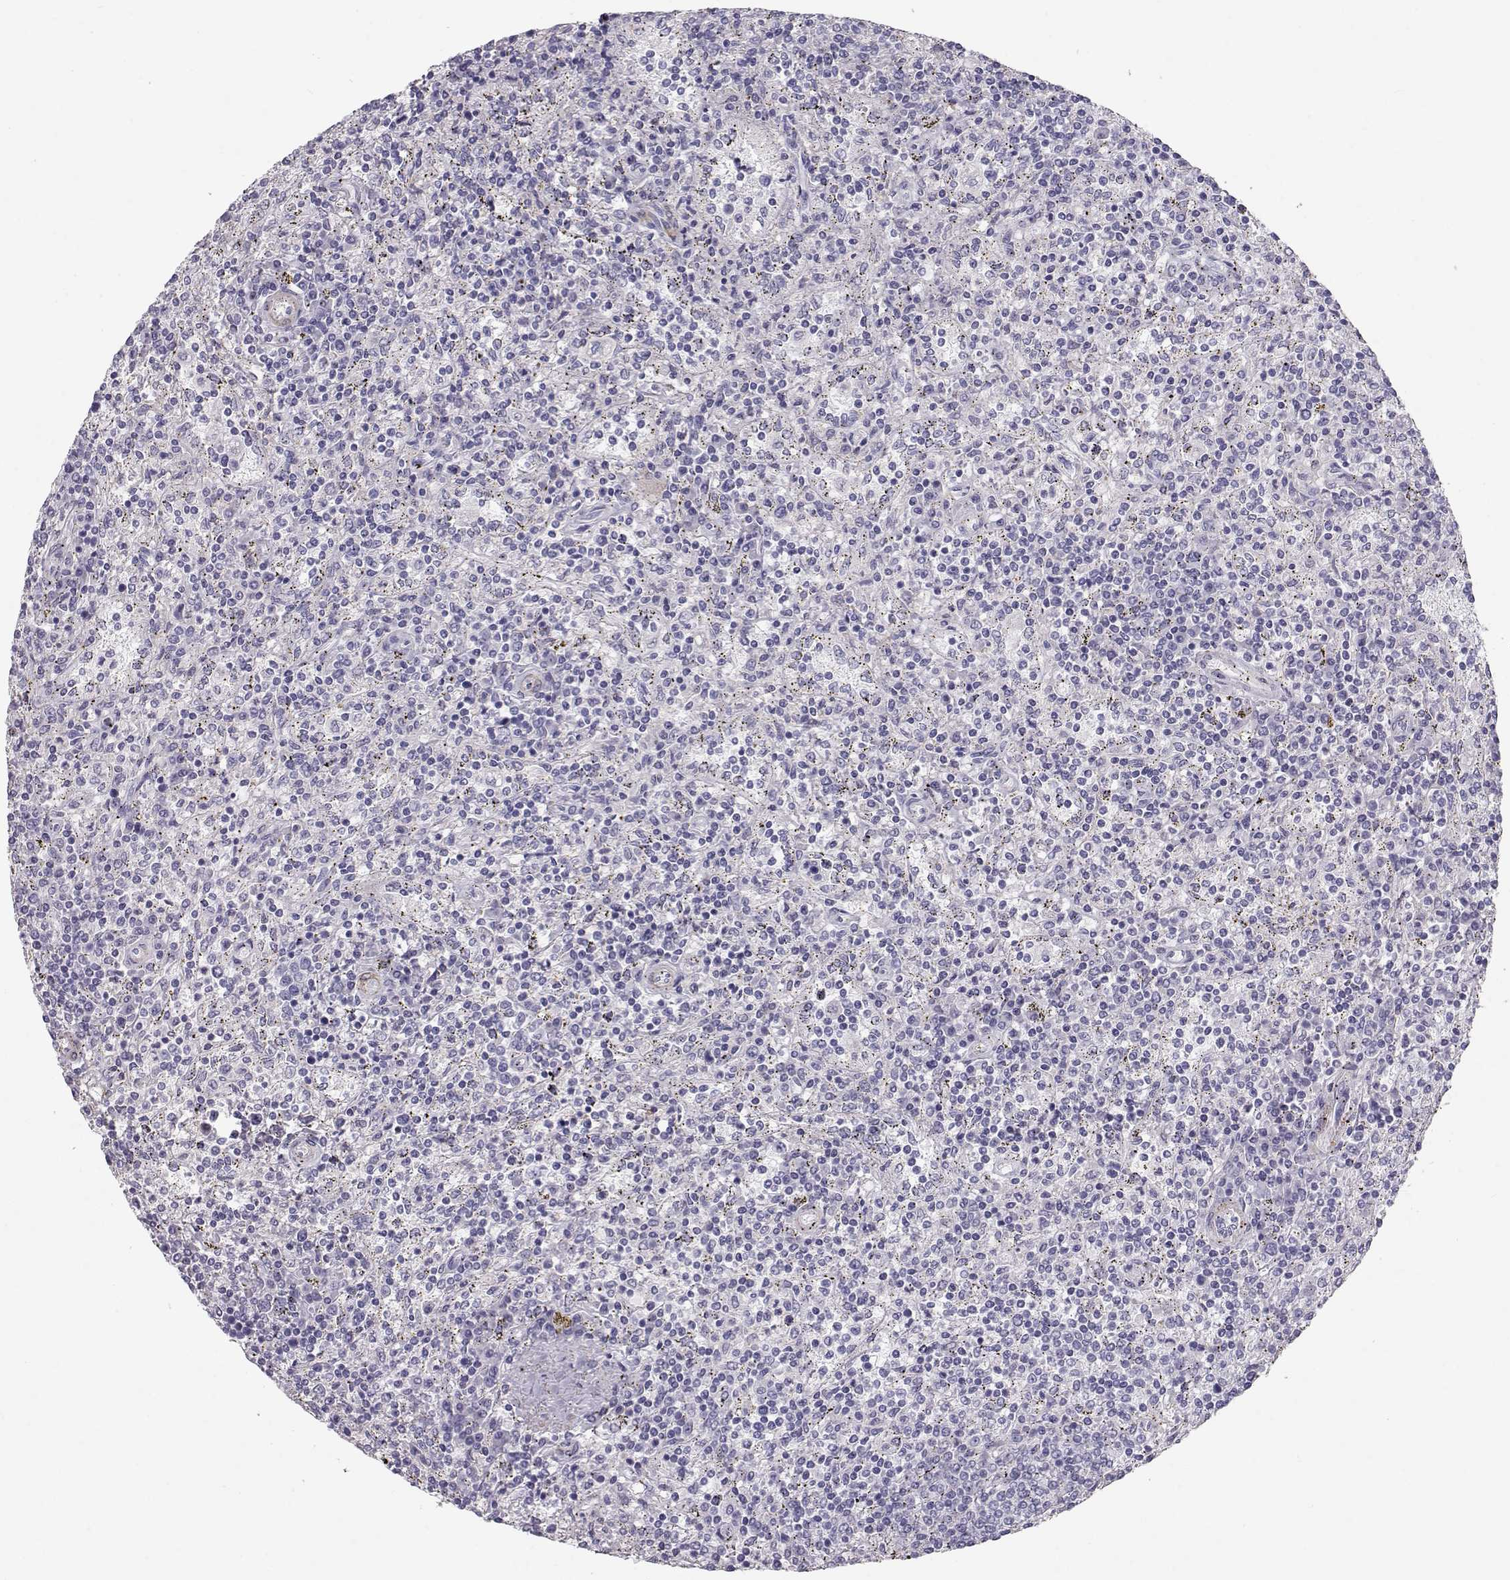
{"staining": {"intensity": "negative", "quantity": "none", "location": "none"}, "tissue": "lymphoma", "cell_type": "Tumor cells", "image_type": "cancer", "snomed": [{"axis": "morphology", "description": "Malignant lymphoma, non-Hodgkin's type, Low grade"}, {"axis": "topography", "description": "Spleen"}], "caption": "Low-grade malignant lymphoma, non-Hodgkin's type was stained to show a protein in brown. There is no significant positivity in tumor cells.", "gene": "SLITRK3", "patient": {"sex": "male", "age": 62}}